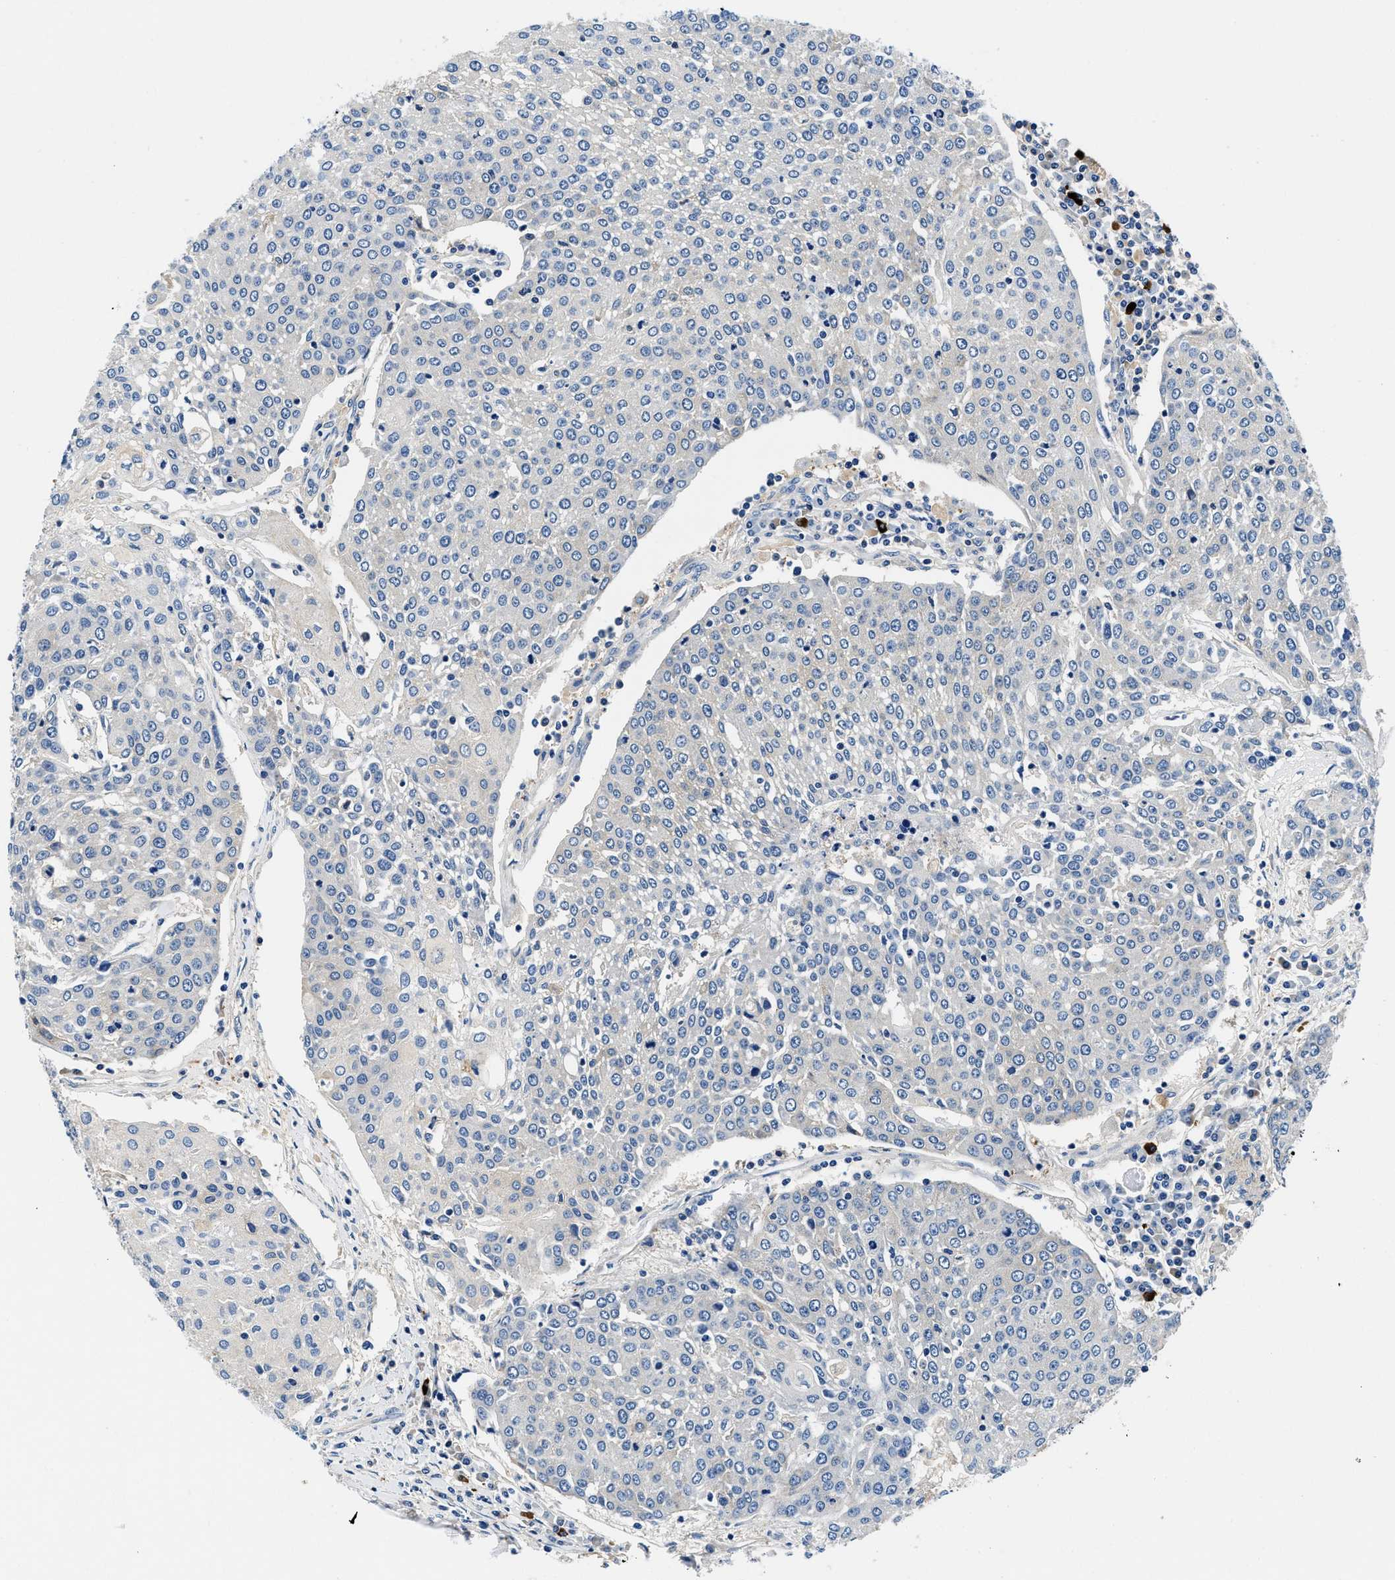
{"staining": {"intensity": "negative", "quantity": "none", "location": "none"}, "tissue": "urothelial cancer", "cell_type": "Tumor cells", "image_type": "cancer", "snomed": [{"axis": "morphology", "description": "Urothelial carcinoma, High grade"}, {"axis": "topography", "description": "Urinary bladder"}], "caption": "This is a image of immunohistochemistry staining of urothelial cancer, which shows no positivity in tumor cells. The staining is performed using DAB (3,3'-diaminobenzidine) brown chromogen with nuclei counter-stained in using hematoxylin.", "gene": "ZFAND3", "patient": {"sex": "female", "age": 85}}